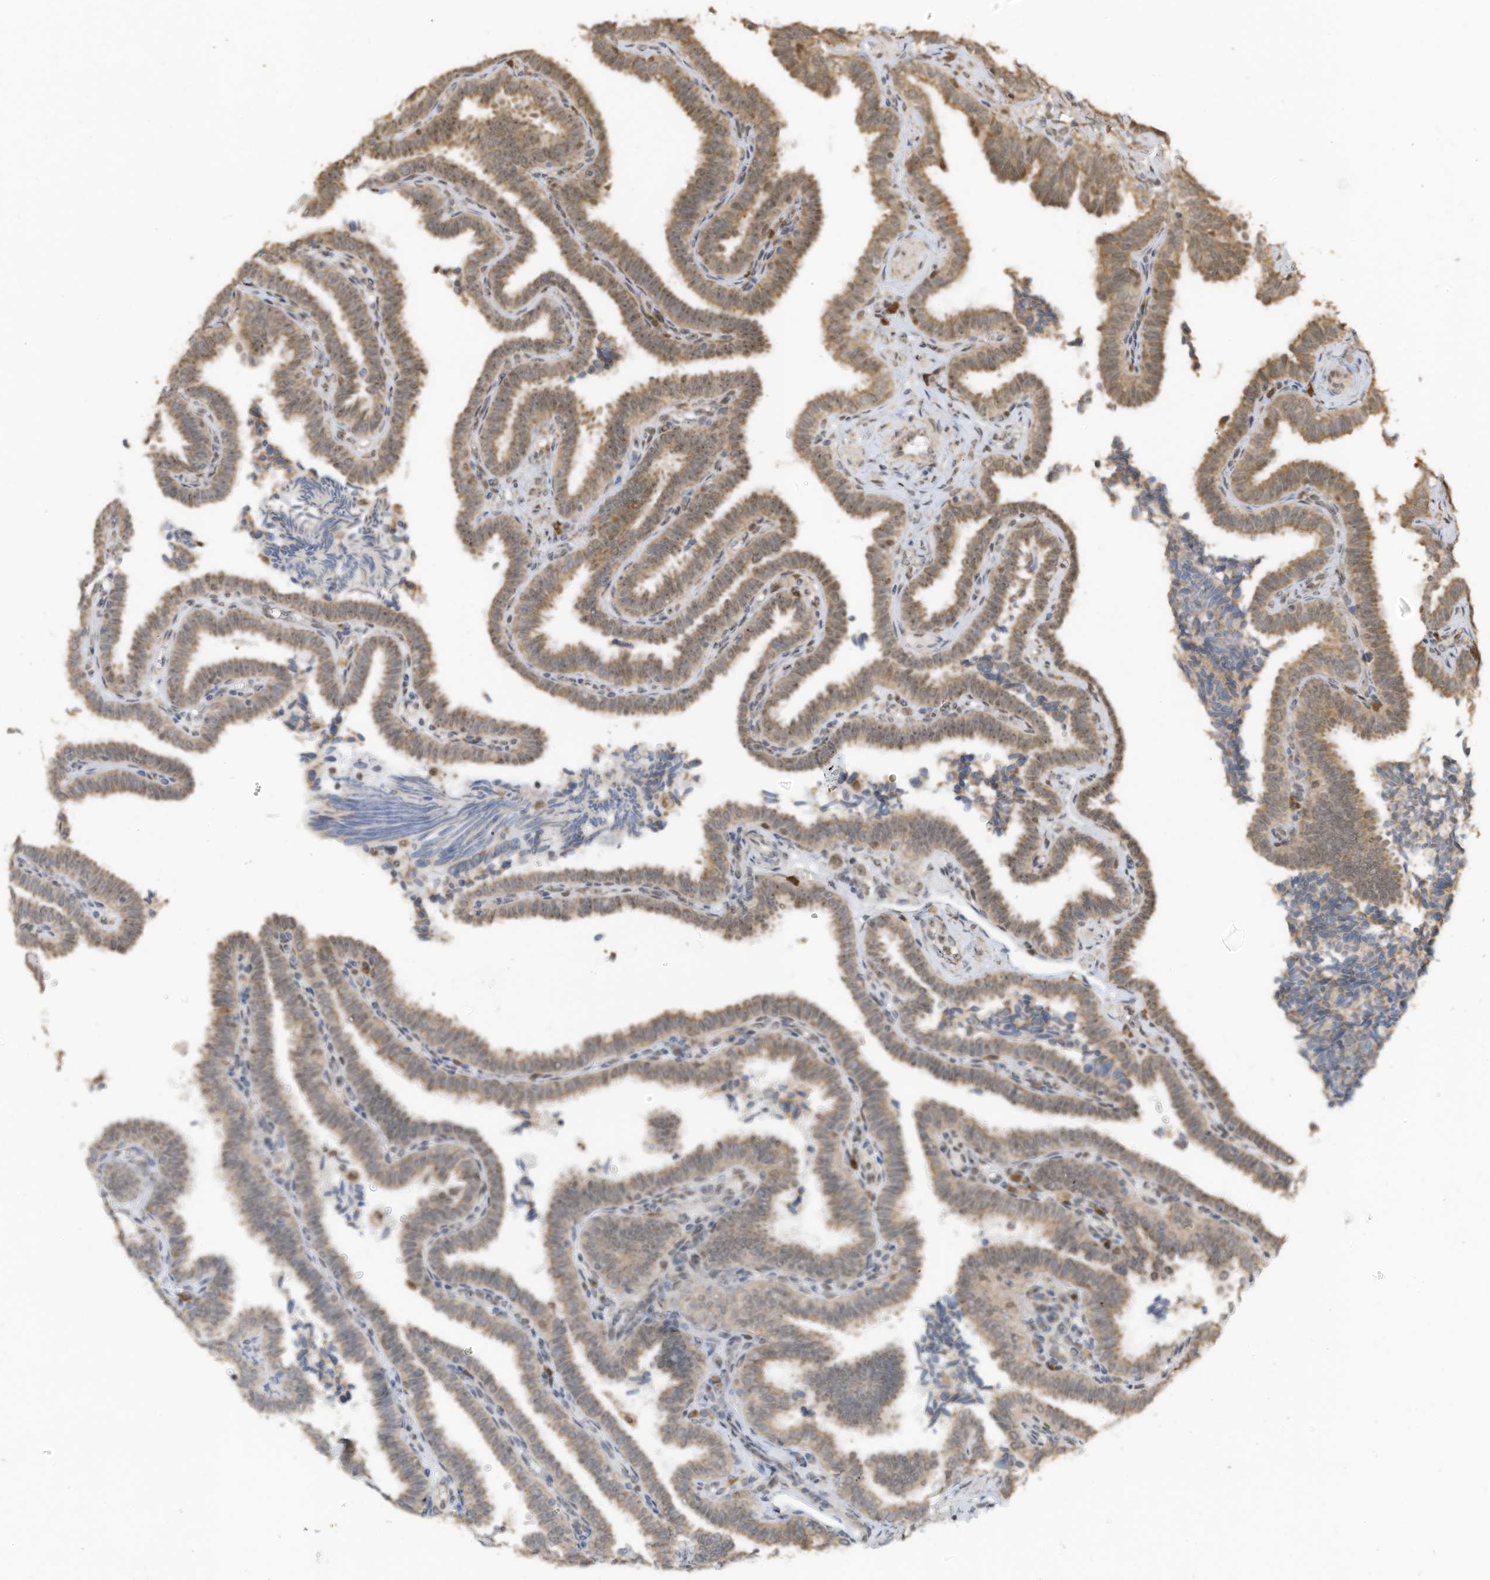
{"staining": {"intensity": "moderate", "quantity": ">75%", "location": "cytoplasmic/membranous,nuclear"}, "tissue": "fallopian tube", "cell_type": "Glandular cells", "image_type": "normal", "snomed": [{"axis": "morphology", "description": "Normal tissue, NOS"}, {"axis": "topography", "description": "Fallopian tube"}], "caption": "This is an image of immunohistochemistry (IHC) staining of normal fallopian tube, which shows moderate staining in the cytoplasmic/membranous,nuclear of glandular cells.", "gene": "ERLEC1", "patient": {"sex": "female", "age": 39}}